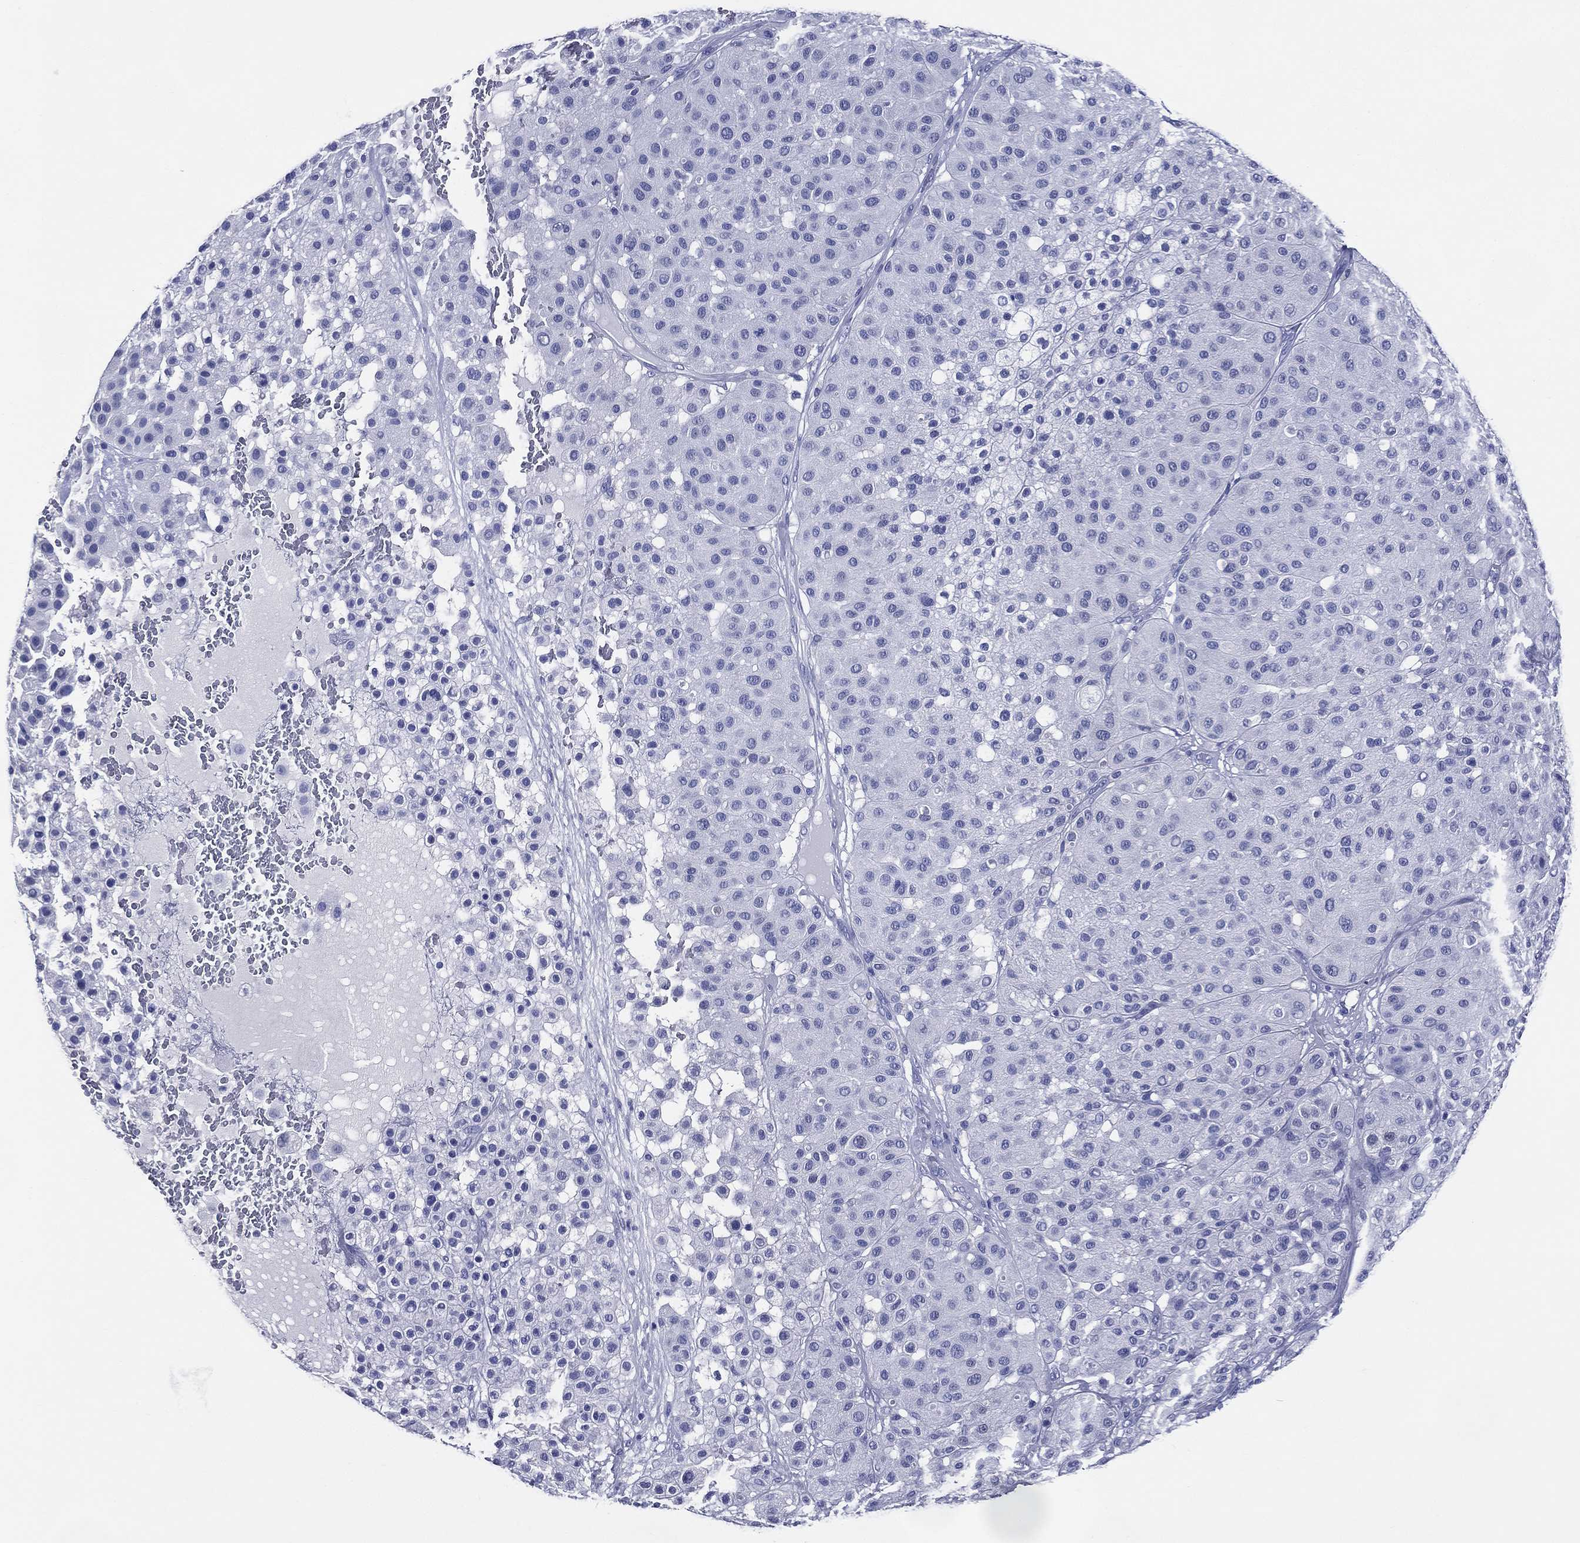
{"staining": {"intensity": "negative", "quantity": "none", "location": "none"}, "tissue": "melanoma", "cell_type": "Tumor cells", "image_type": "cancer", "snomed": [{"axis": "morphology", "description": "Malignant melanoma, Metastatic site"}, {"axis": "topography", "description": "Smooth muscle"}], "caption": "Tumor cells are negative for brown protein staining in melanoma.", "gene": "ACE2", "patient": {"sex": "male", "age": 41}}